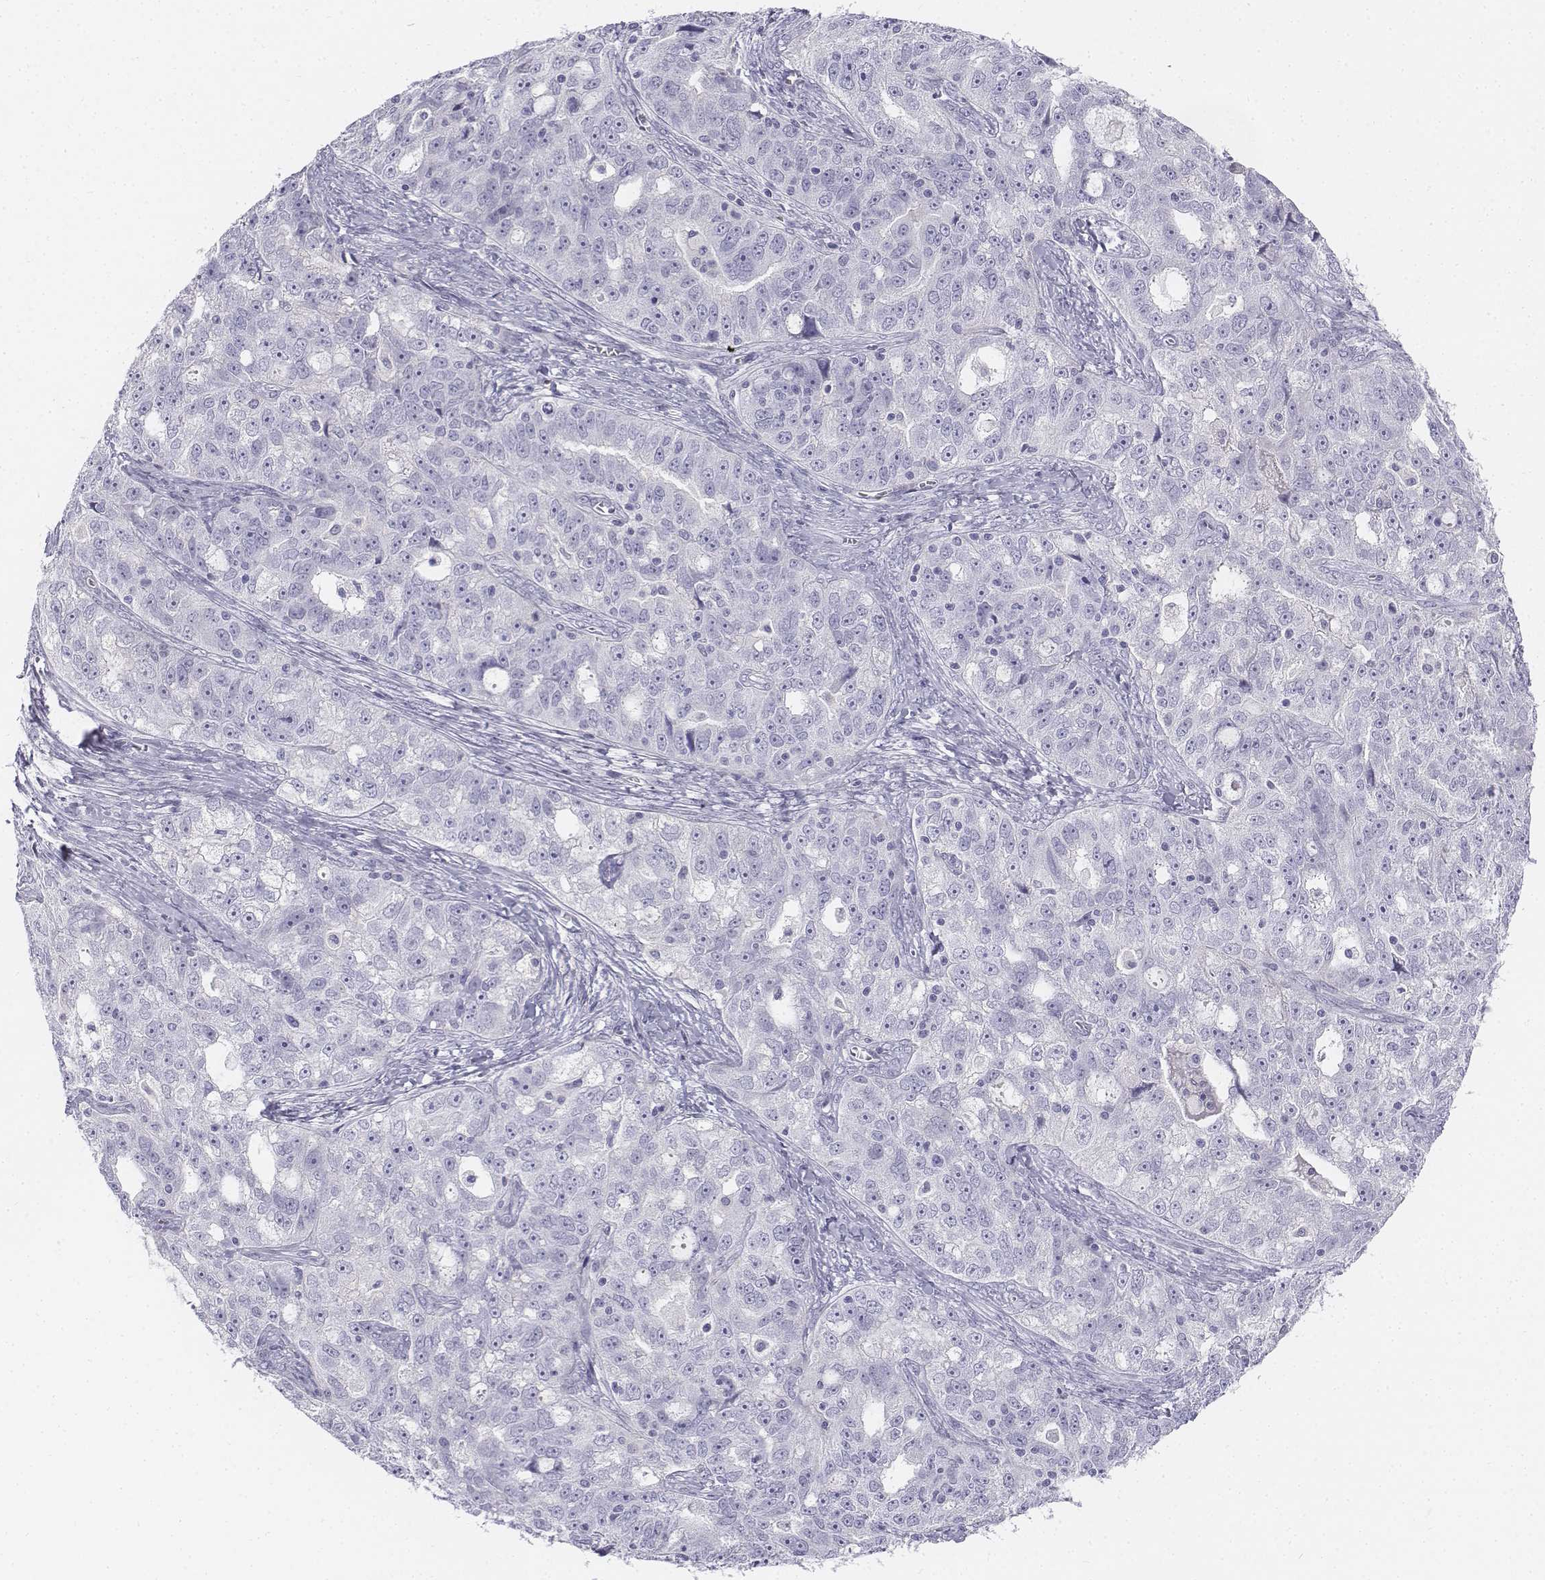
{"staining": {"intensity": "negative", "quantity": "none", "location": "none"}, "tissue": "ovarian cancer", "cell_type": "Tumor cells", "image_type": "cancer", "snomed": [{"axis": "morphology", "description": "Cystadenocarcinoma, serous, NOS"}, {"axis": "topography", "description": "Ovary"}], "caption": "IHC image of ovarian serous cystadenocarcinoma stained for a protein (brown), which demonstrates no staining in tumor cells.", "gene": "TH", "patient": {"sex": "female", "age": 51}}